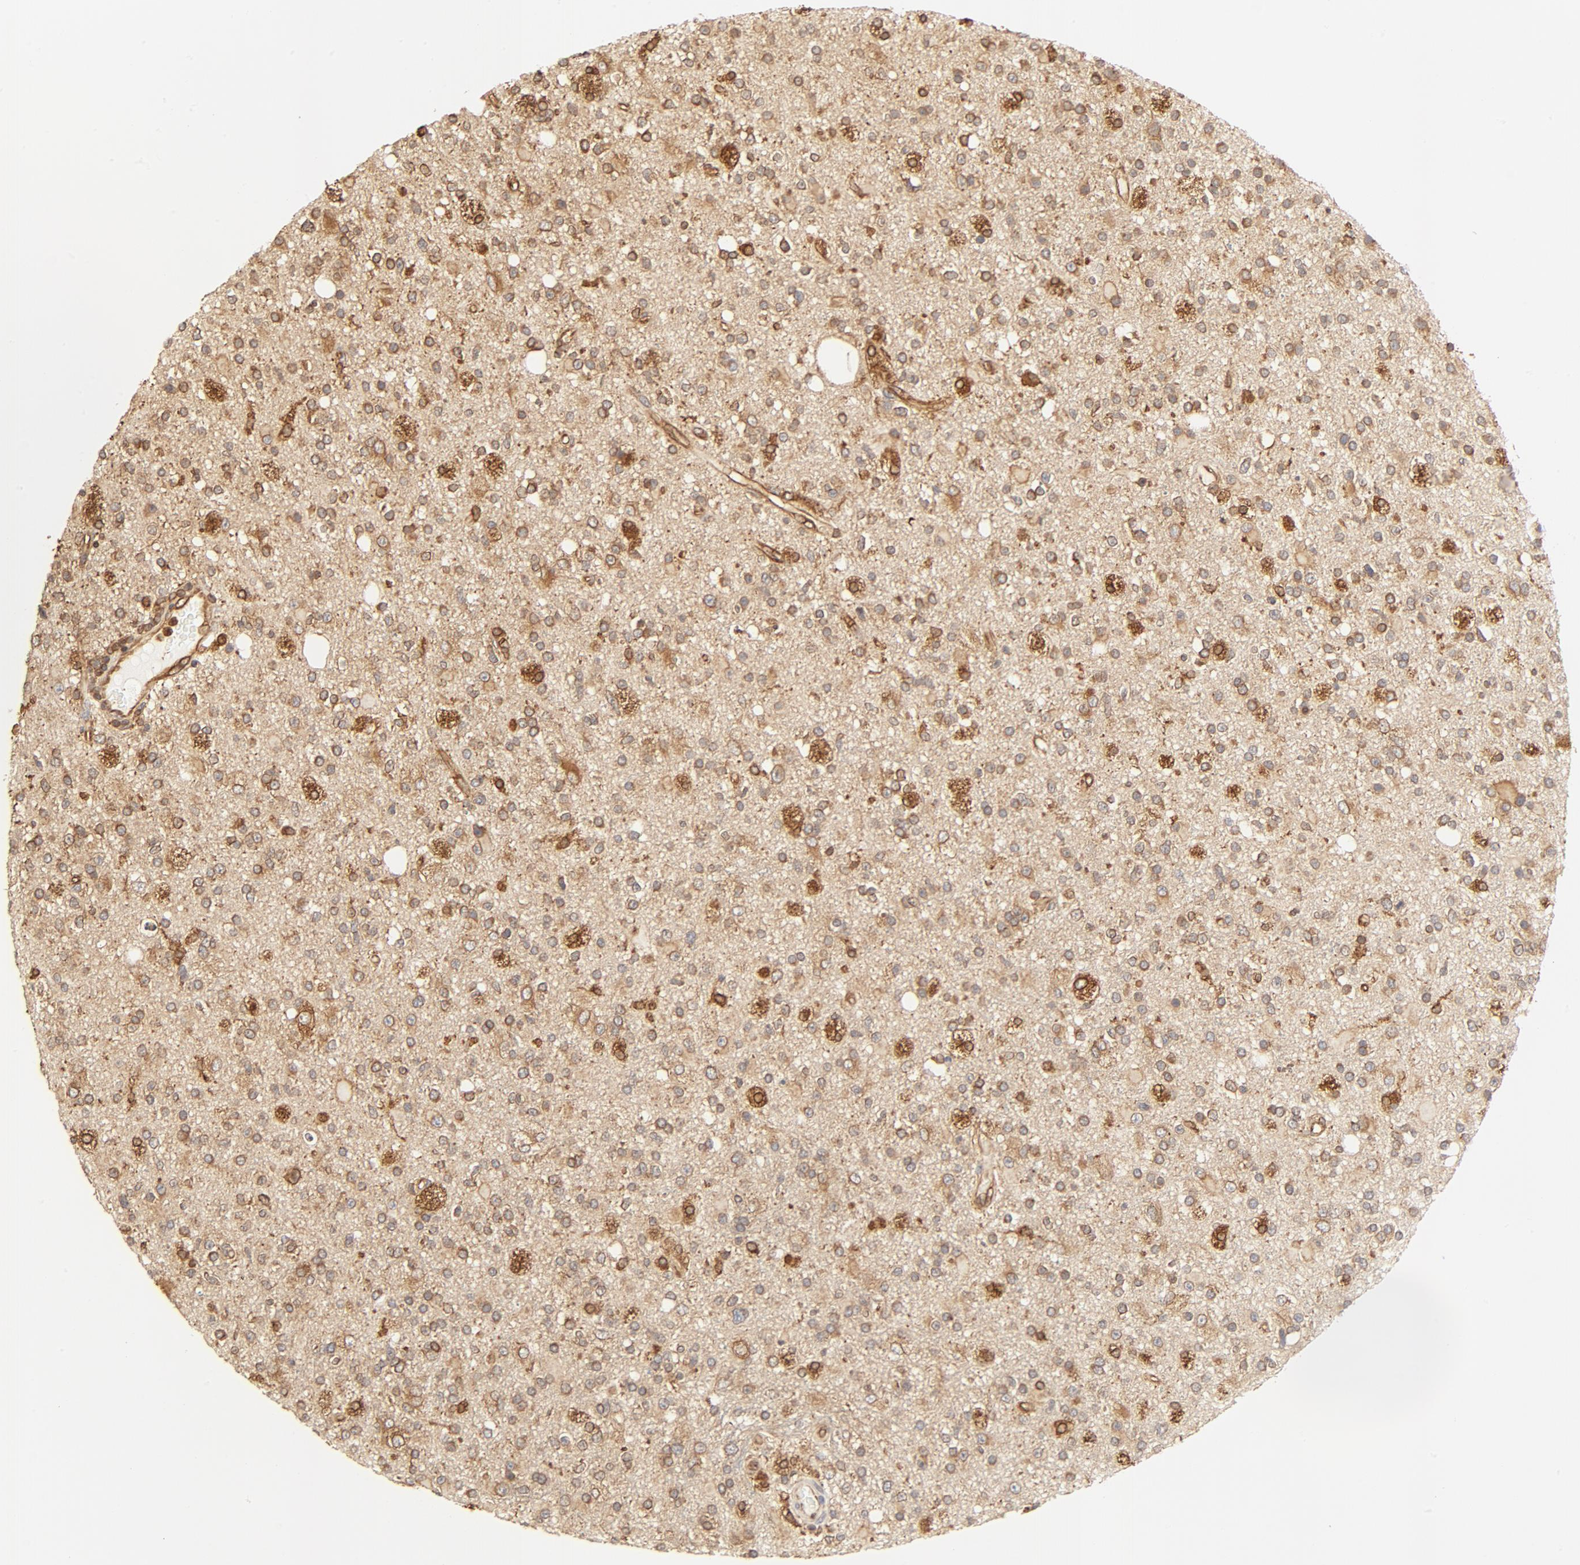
{"staining": {"intensity": "moderate", "quantity": ">75%", "location": "cytoplasmic/membranous"}, "tissue": "glioma", "cell_type": "Tumor cells", "image_type": "cancer", "snomed": [{"axis": "morphology", "description": "Glioma, malignant, High grade"}, {"axis": "topography", "description": "Brain"}], "caption": "Glioma tissue reveals moderate cytoplasmic/membranous positivity in approximately >75% of tumor cells, visualized by immunohistochemistry.", "gene": "BCAP31", "patient": {"sex": "male", "age": 33}}